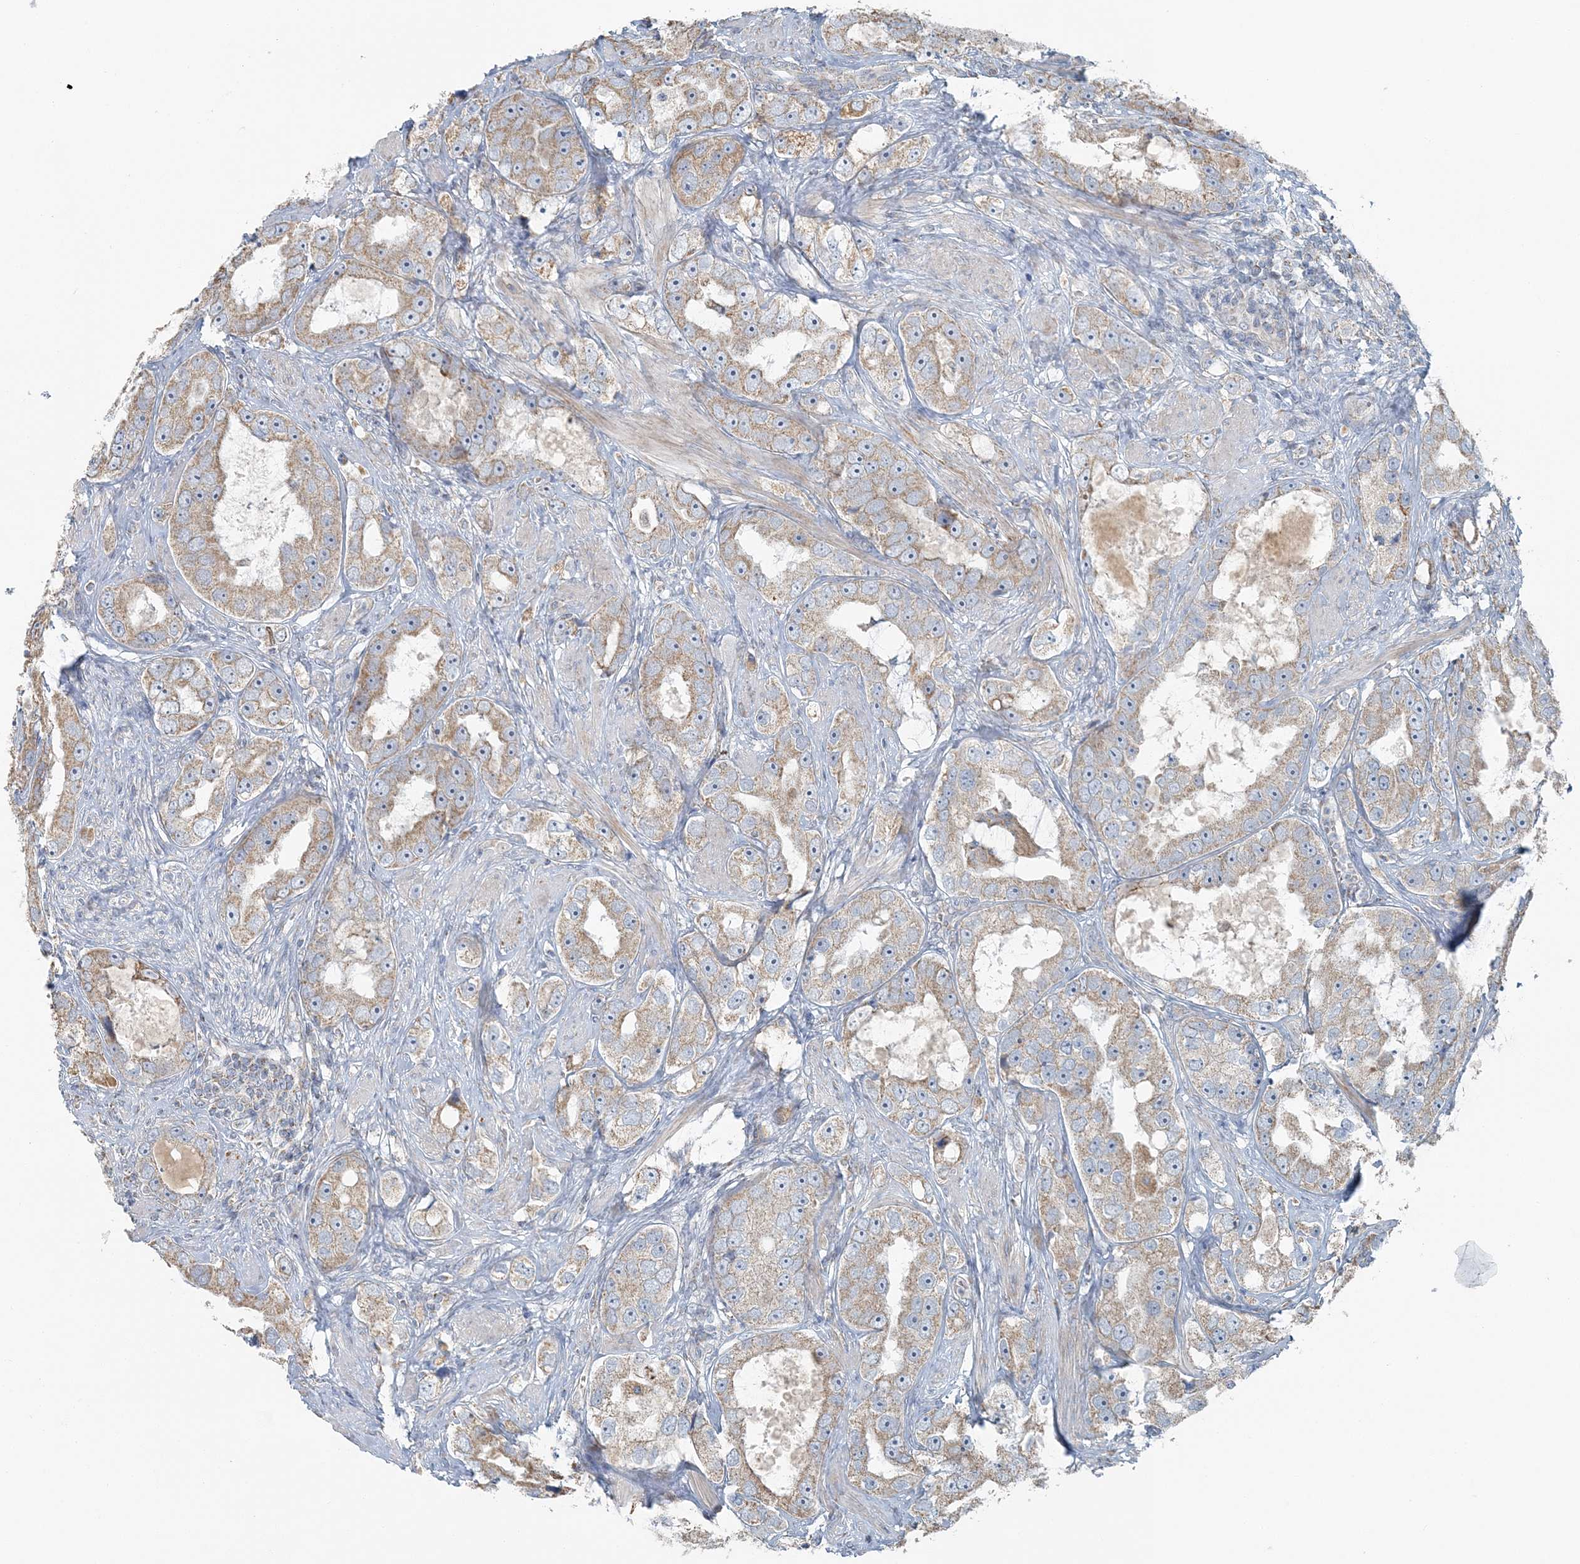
{"staining": {"intensity": "weak", "quantity": ">75%", "location": "cytoplasmic/membranous"}, "tissue": "prostate cancer", "cell_type": "Tumor cells", "image_type": "cancer", "snomed": [{"axis": "morphology", "description": "Adenocarcinoma, High grade"}, {"axis": "topography", "description": "Prostate"}], "caption": "A high-resolution histopathology image shows immunohistochemistry staining of prostate cancer, which reveals weak cytoplasmic/membranous expression in approximately >75% of tumor cells.", "gene": "SLC22A16", "patient": {"sex": "male", "age": 63}}